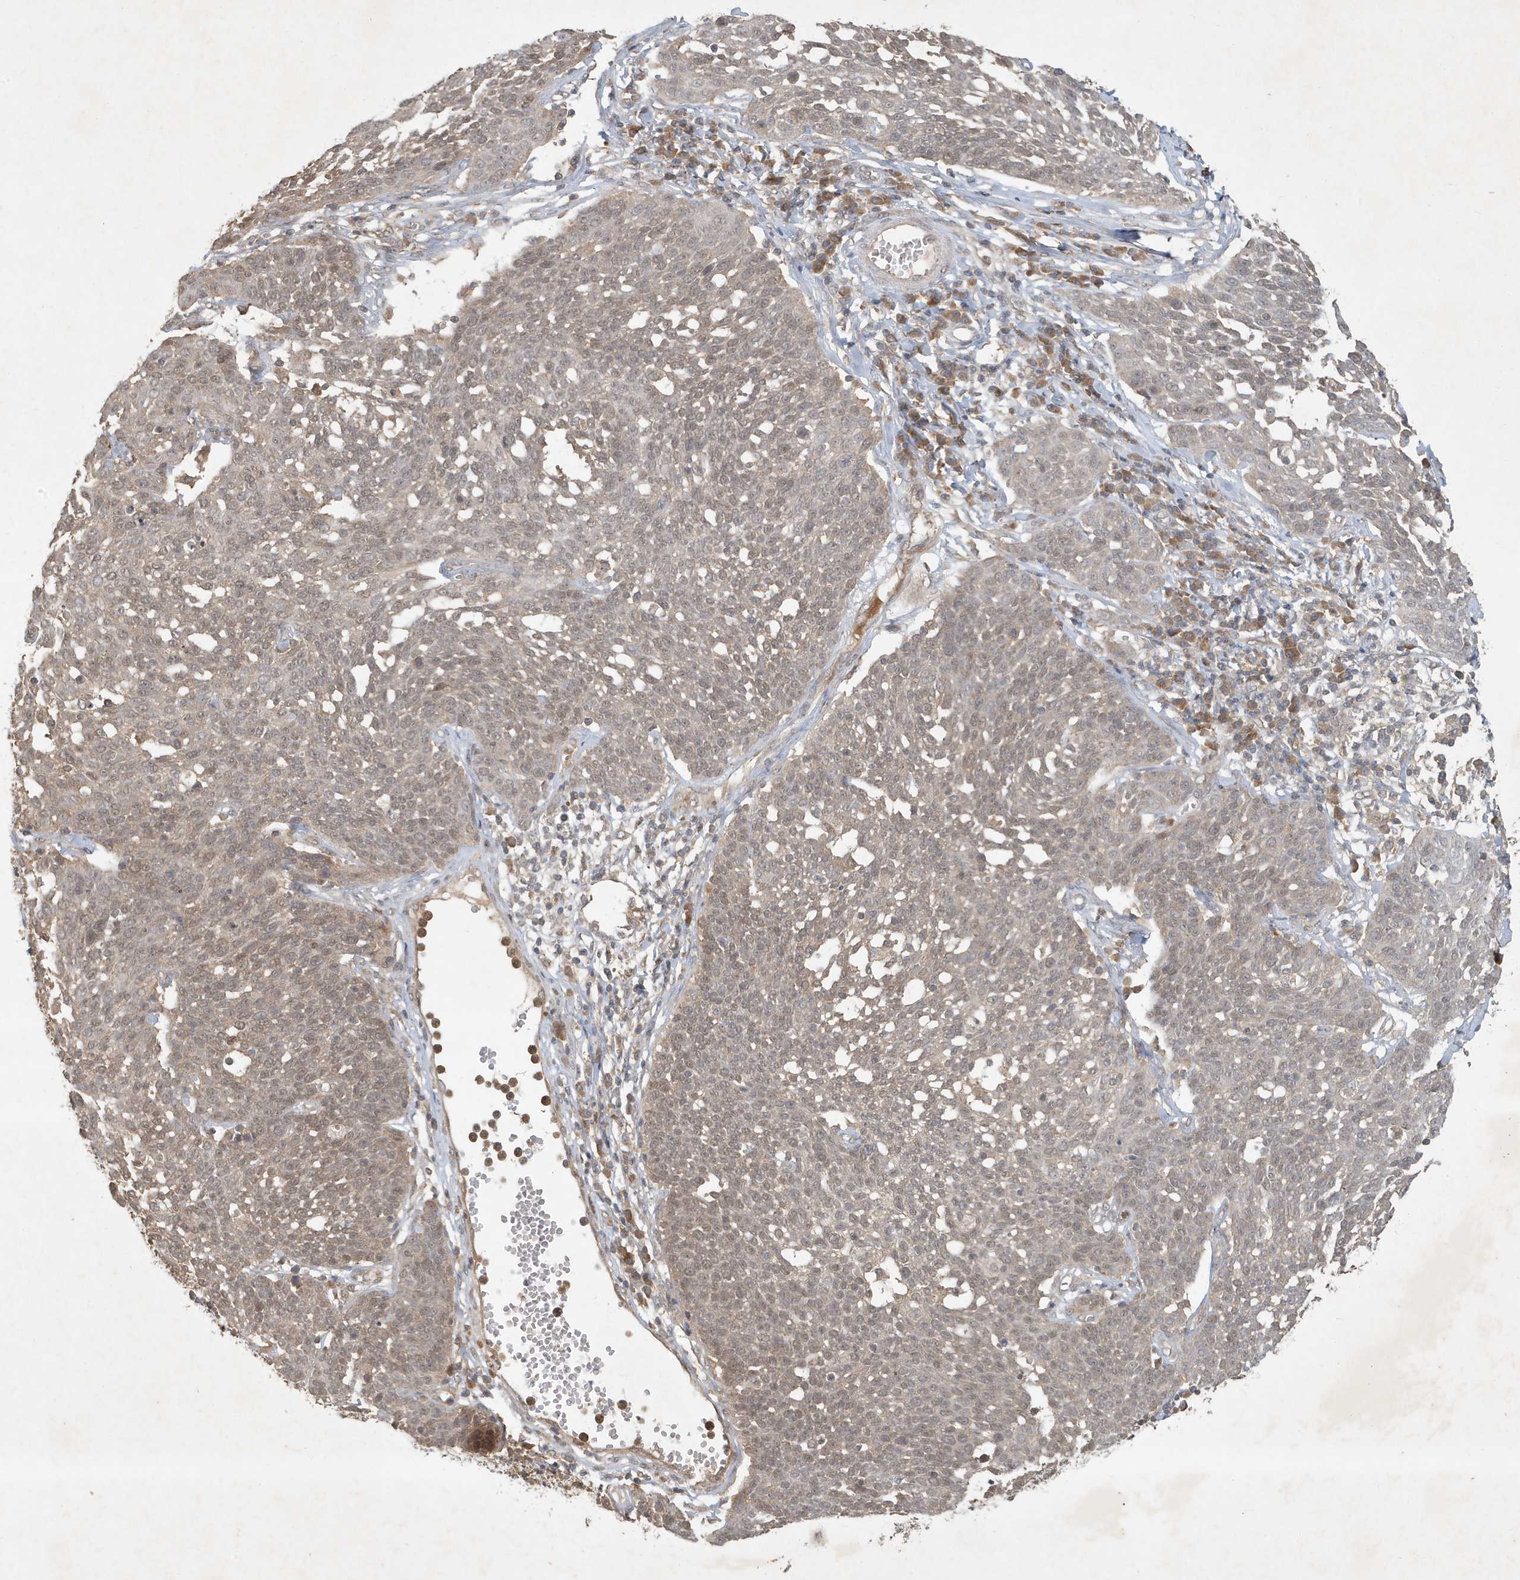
{"staining": {"intensity": "weak", "quantity": ">75%", "location": "cytoplasmic/membranous,nuclear"}, "tissue": "cervical cancer", "cell_type": "Tumor cells", "image_type": "cancer", "snomed": [{"axis": "morphology", "description": "Squamous cell carcinoma, NOS"}, {"axis": "topography", "description": "Cervix"}], "caption": "Immunohistochemical staining of human cervical squamous cell carcinoma displays low levels of weak cytoplasmic/membranous and nuclear expression in approximately >75% of tumor cells.", "gene": "ABCB9", "patient": {"sex": "female", "age": 34}}